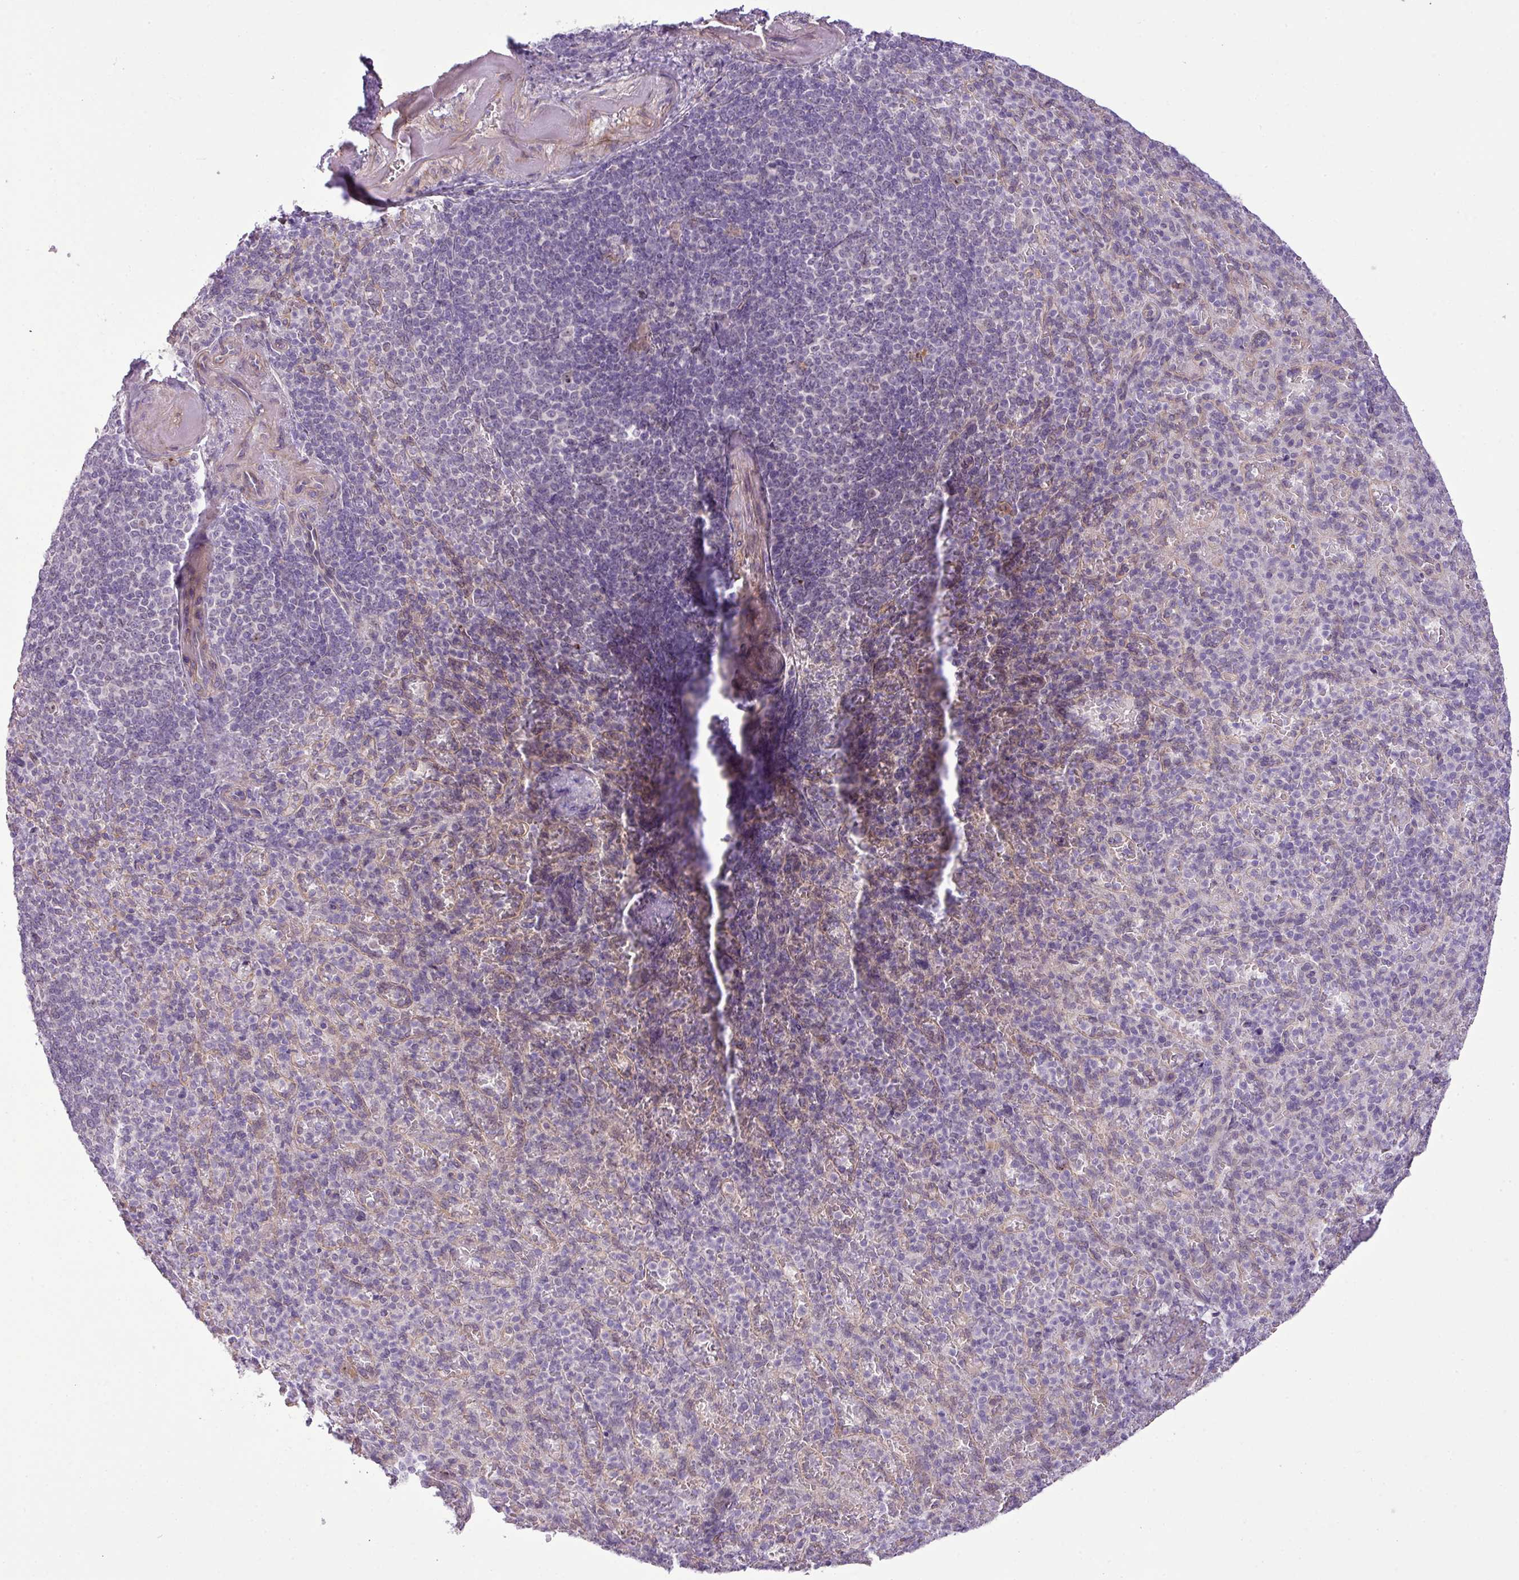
{"staining": {"intensity": "negative", "quantity": "none", "location": "none"}, "tissue": "spleen", "cell_type": "Cells in red pulp", "image_type": "normal", "snomed": [{"axis": "morphology", "description": "Normal tissue, NOS"}, {"axis": "topography", "description": "Spleen"}], "caption": "Histopathology image shows no significant protein expression in cells in red pulp of benign spleen. Brightfield microscopy of immunohistochemistry (IHC) stained with DAB (brown) and hematoxylin (blue), captured at high magnification.", "gene": "MAK16", "patient": {"sex": "female", "age": 74}}